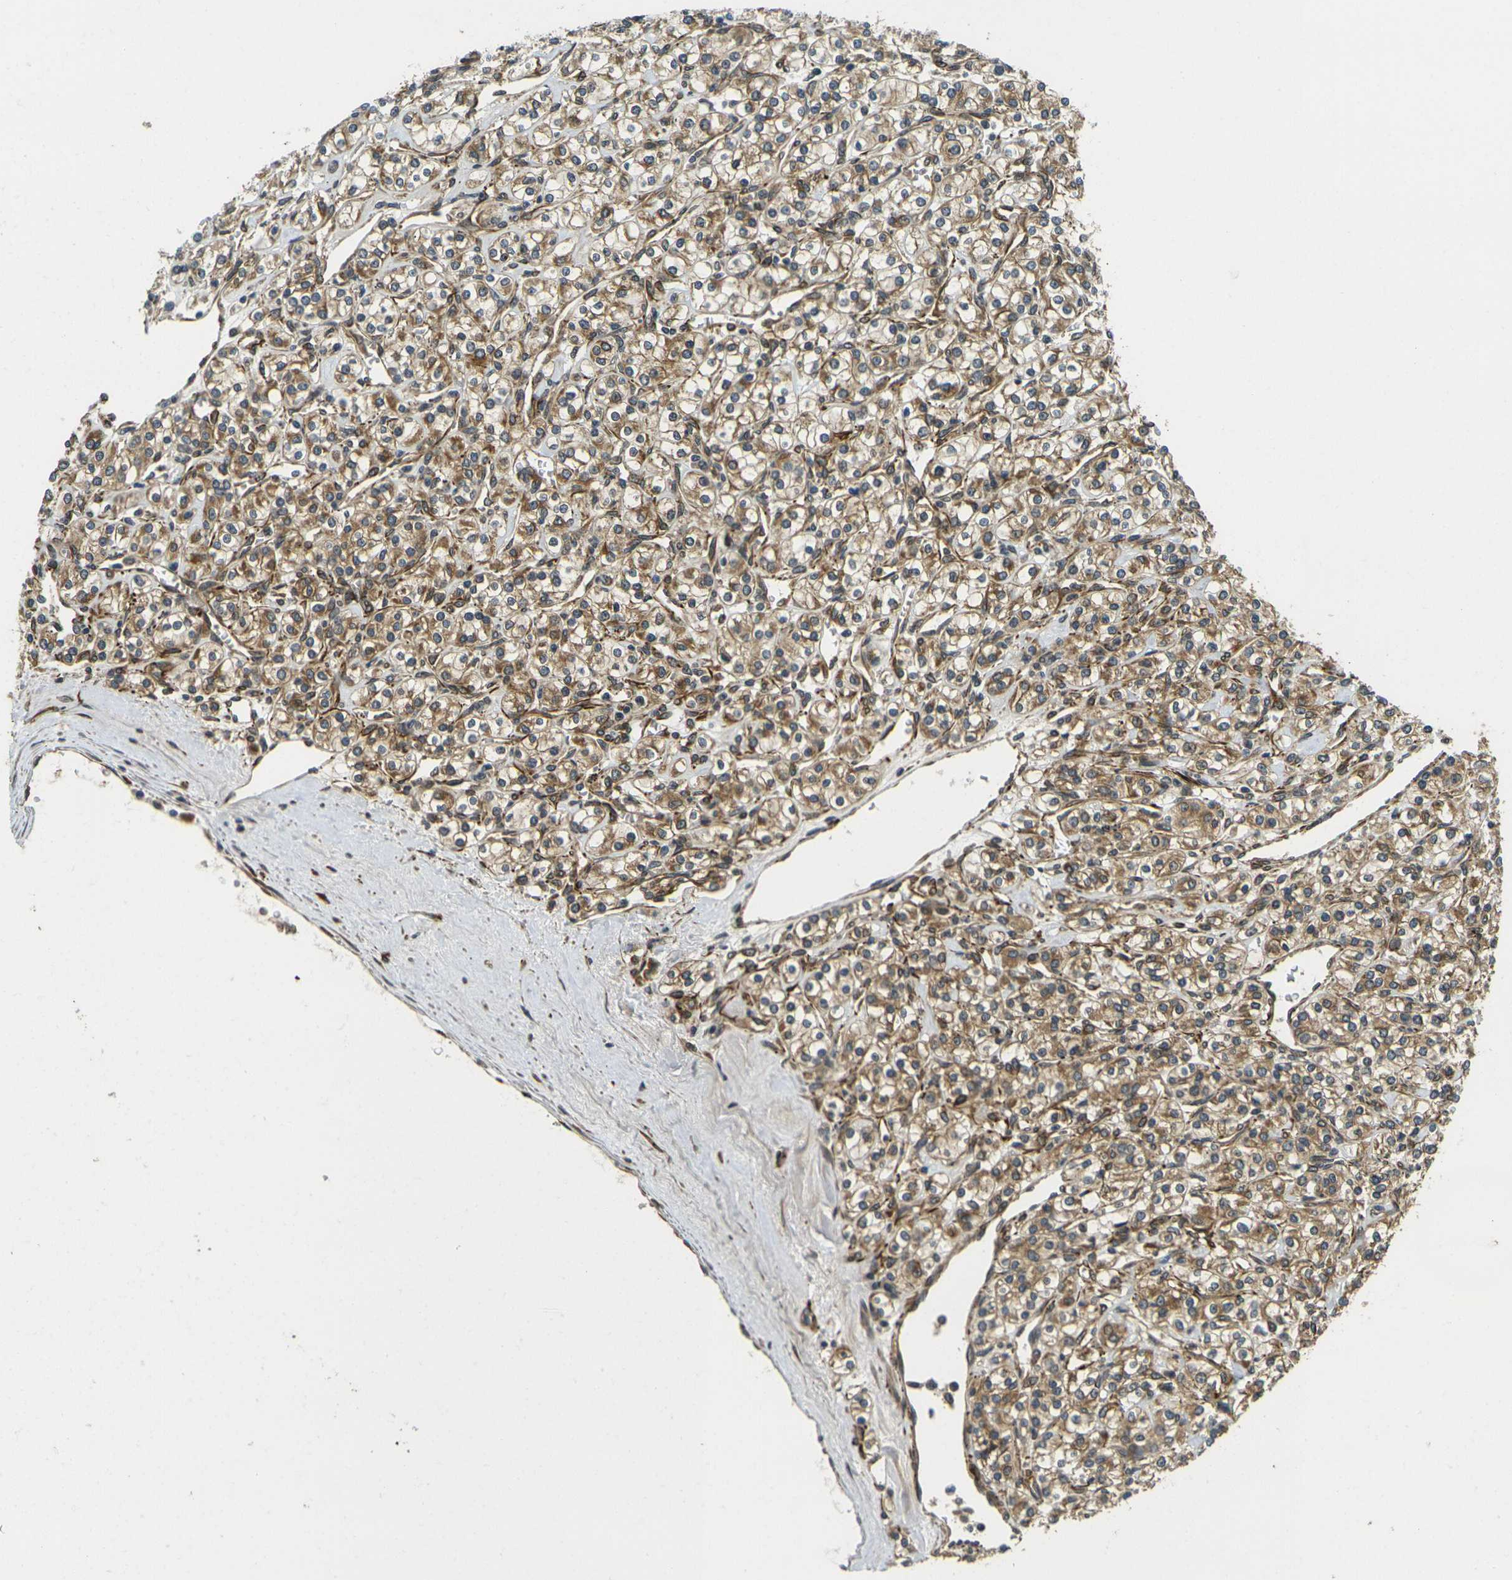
{"staining": {"intensity": "moderate", "quantity": ">75%", "location": "cytoplasmic/membranous"}, "tissue": "renal cancer", "cell_type": "Tumor cells", "image_type": "cancer", "snomed": [{"axis": "morphology", "description": "Adenocarcinoma, NOS"}, {"axis": "topography", "description": "Kidney"}], "caption": "Adenocarcinoma (renal) stained with immunohistochemistry shows moderate cytoplasmic/membranous staining in about >75% of tumor cells.", "gene": "FUT11", "patient": {"sex": "male", "age": 77}}